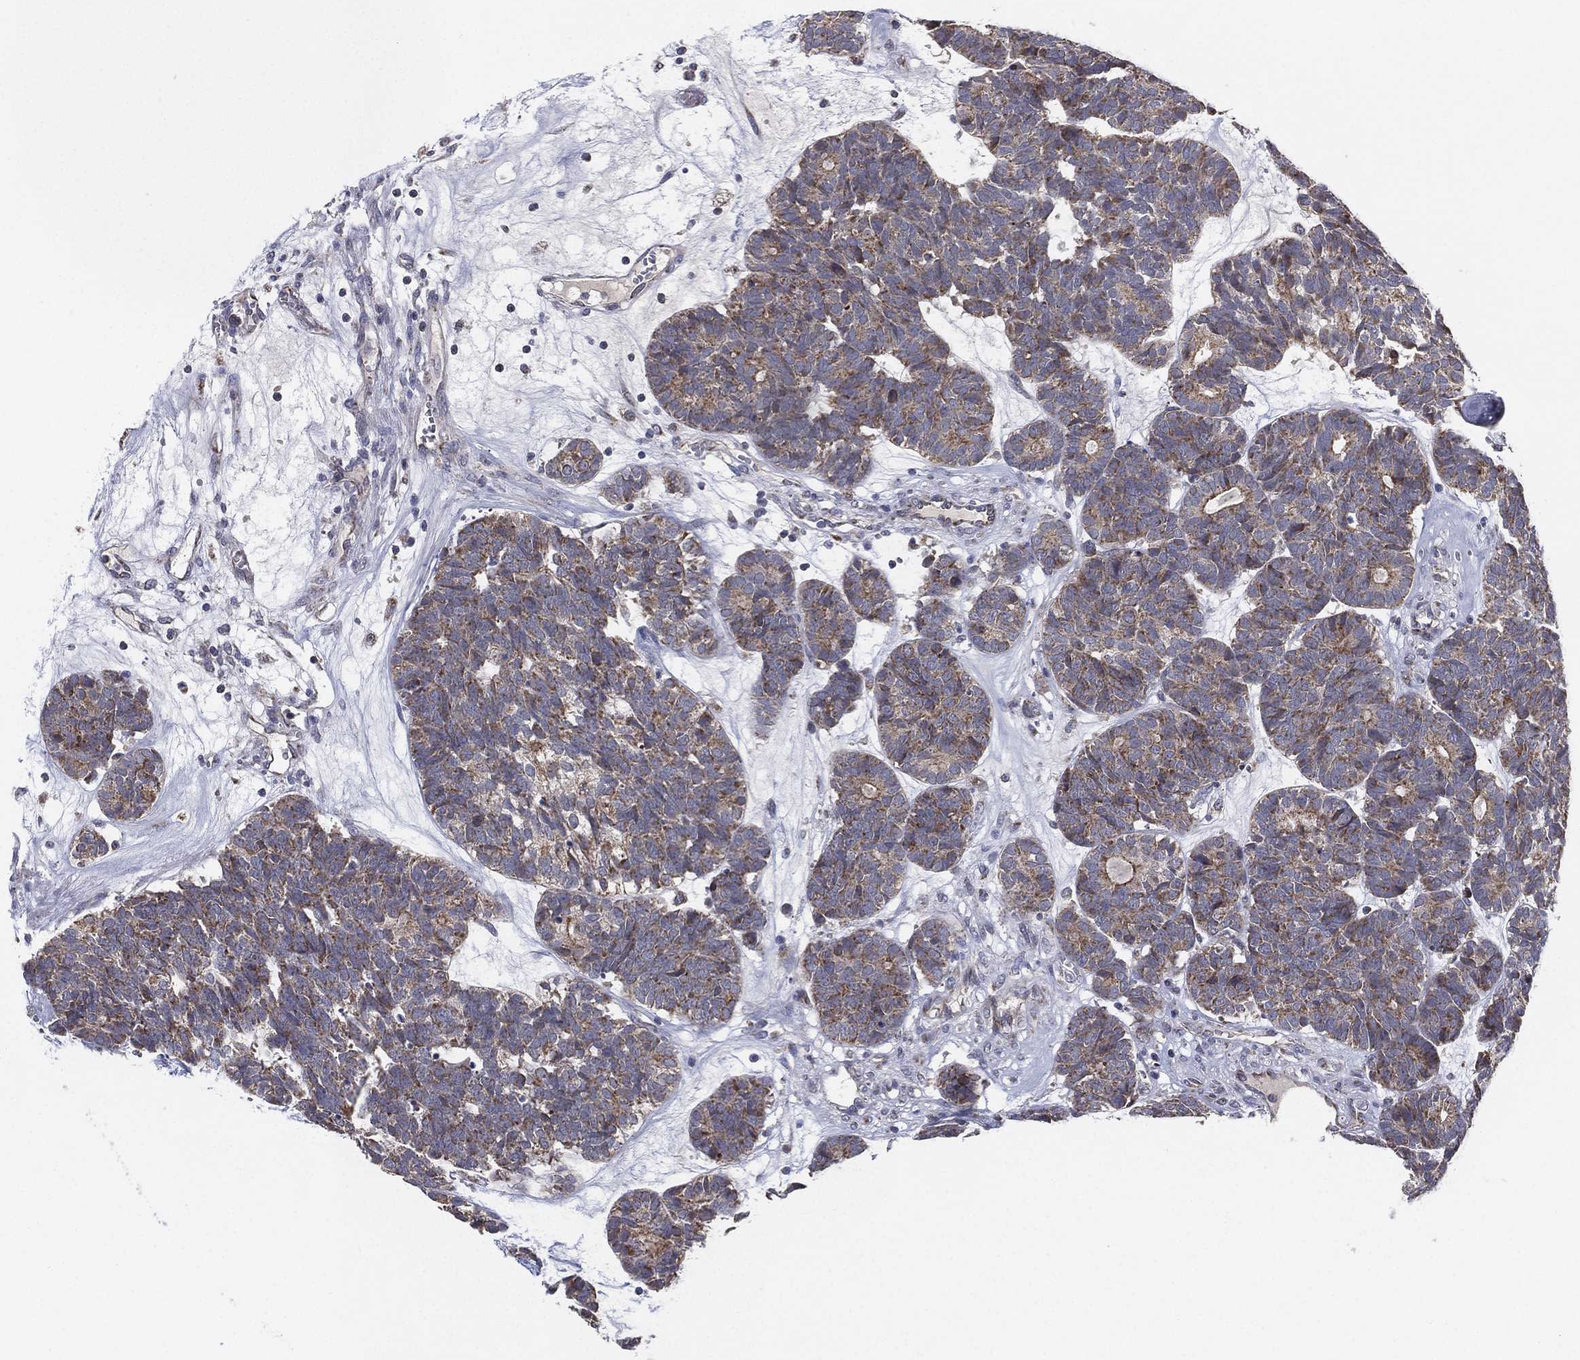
{"staining": {"intensity": "weak", "quantity": "25%-75%", "location": "cytoplasmic/membranous"}, "tissue": "head and neck cancer", "cell_type": "Tumor cells", "image_type": "cancer", "snomed": [{"axis": "morphology", "description": "Adenocarcinoma, NOS"}, {"axis": "topography", "description": "Head-Neck"}], "caption": "DAB (3,3'-diaminobenzidine) immunohistochemical staining of adenocarcinoma (head and neck) demonstrates weak cytoplasmic/membranous protein positivity in about 25%-75% of tumor cells.", "gene": "PSMG4", "patient": {"sex": "female", "age": 81}}